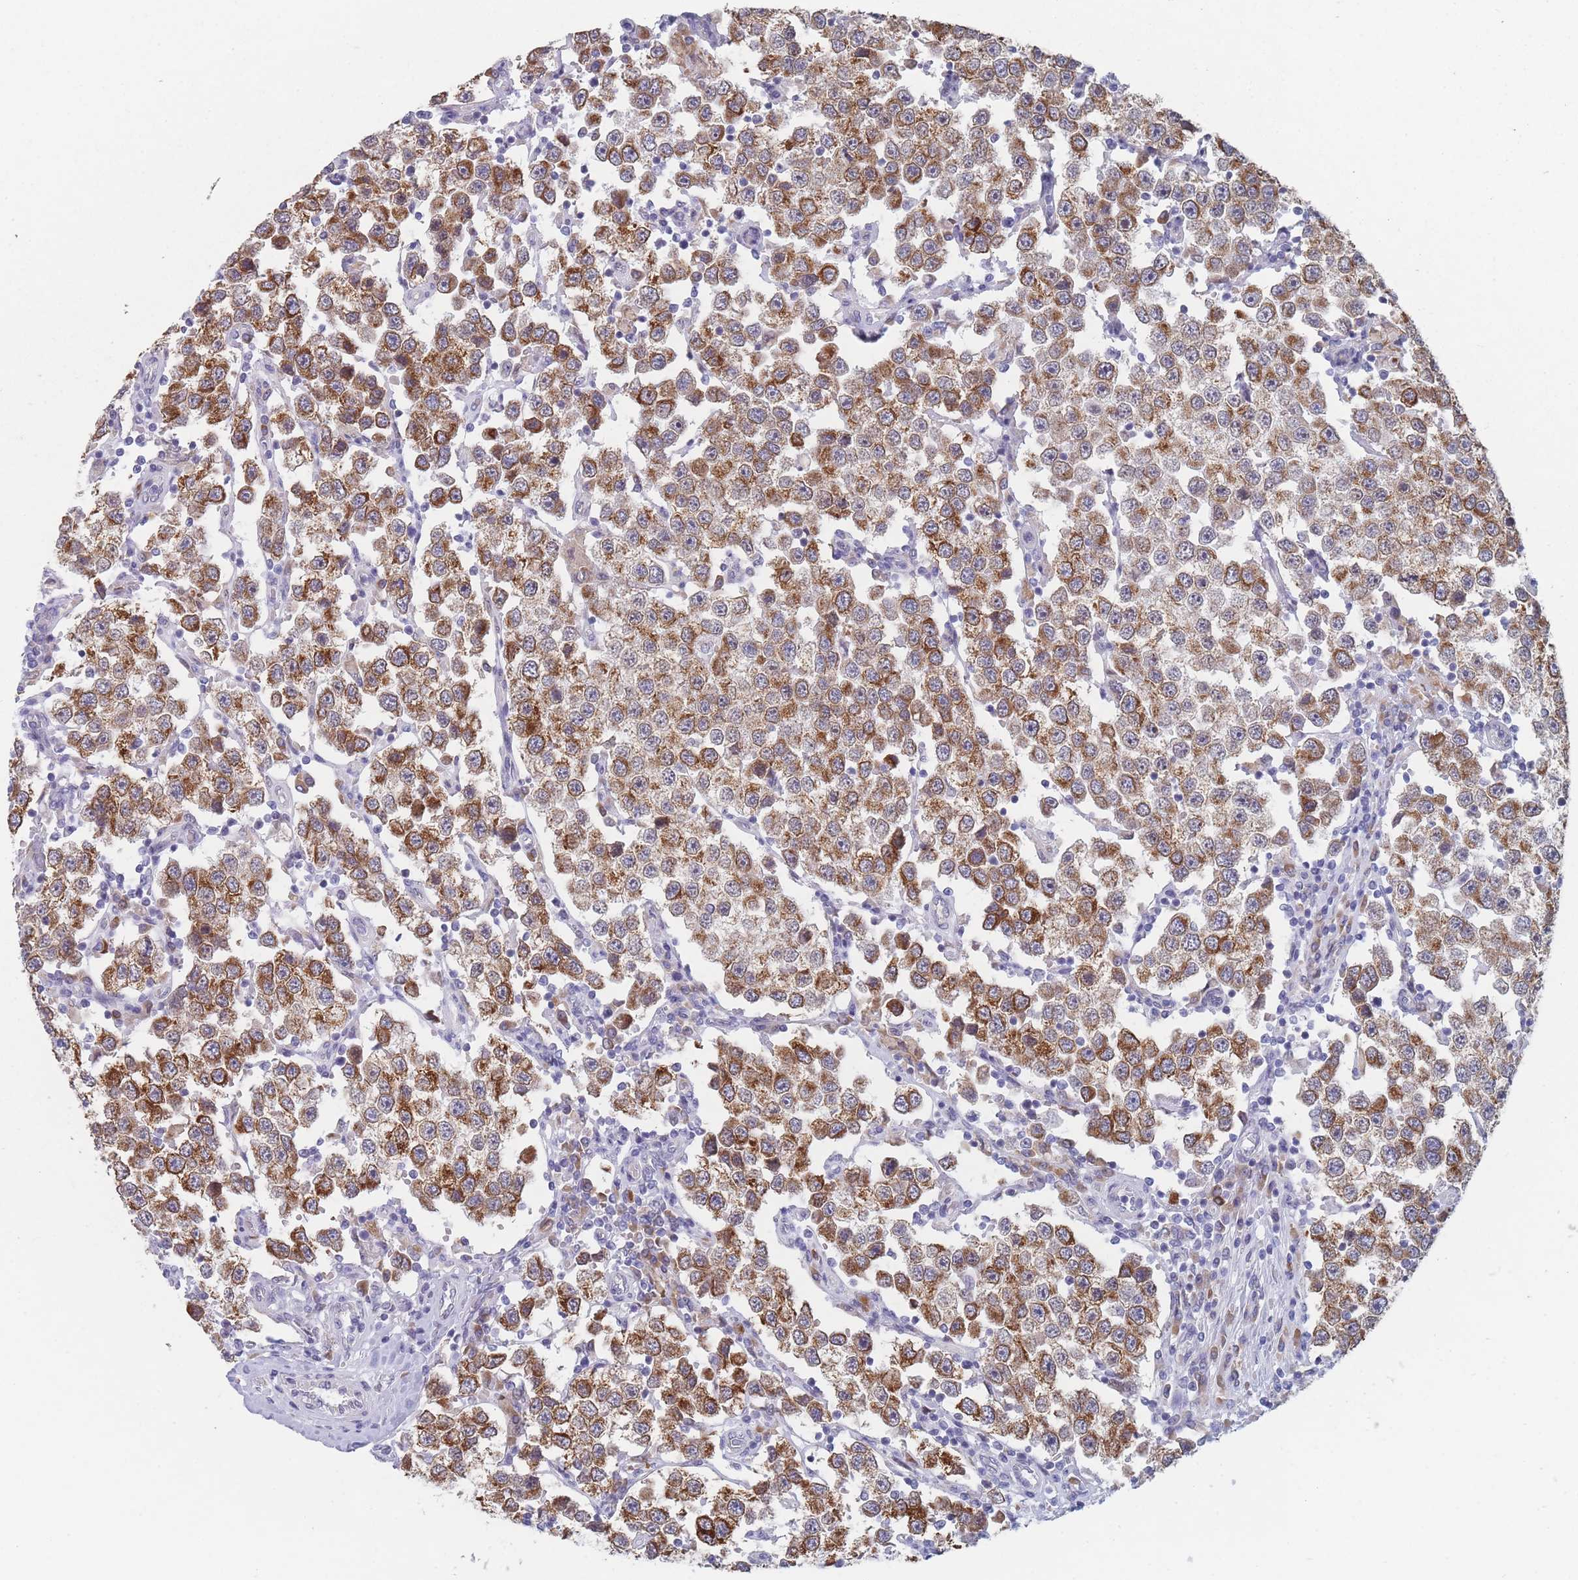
{"staining": {"intensity": "moderate", "quantity": ">75%", "location": "cytoplasmic/membranous"}, "tissue": "testis cancer", "cell_type": "Tumor cells", "image_type": "cancer", "snomed": [{"axis": "morphology", "description": "Seminoma, NOS"}, {"axis": "topography", "description": "Testis"}], "caption": "About >75% of tumor cells in human testis seminoma display moderate cytoplasmic/membranous protein positivity as visualized by brown immunohistochemical staining.", "gene": "TMED10", "patient": {"sex": "male", "age": 37}}